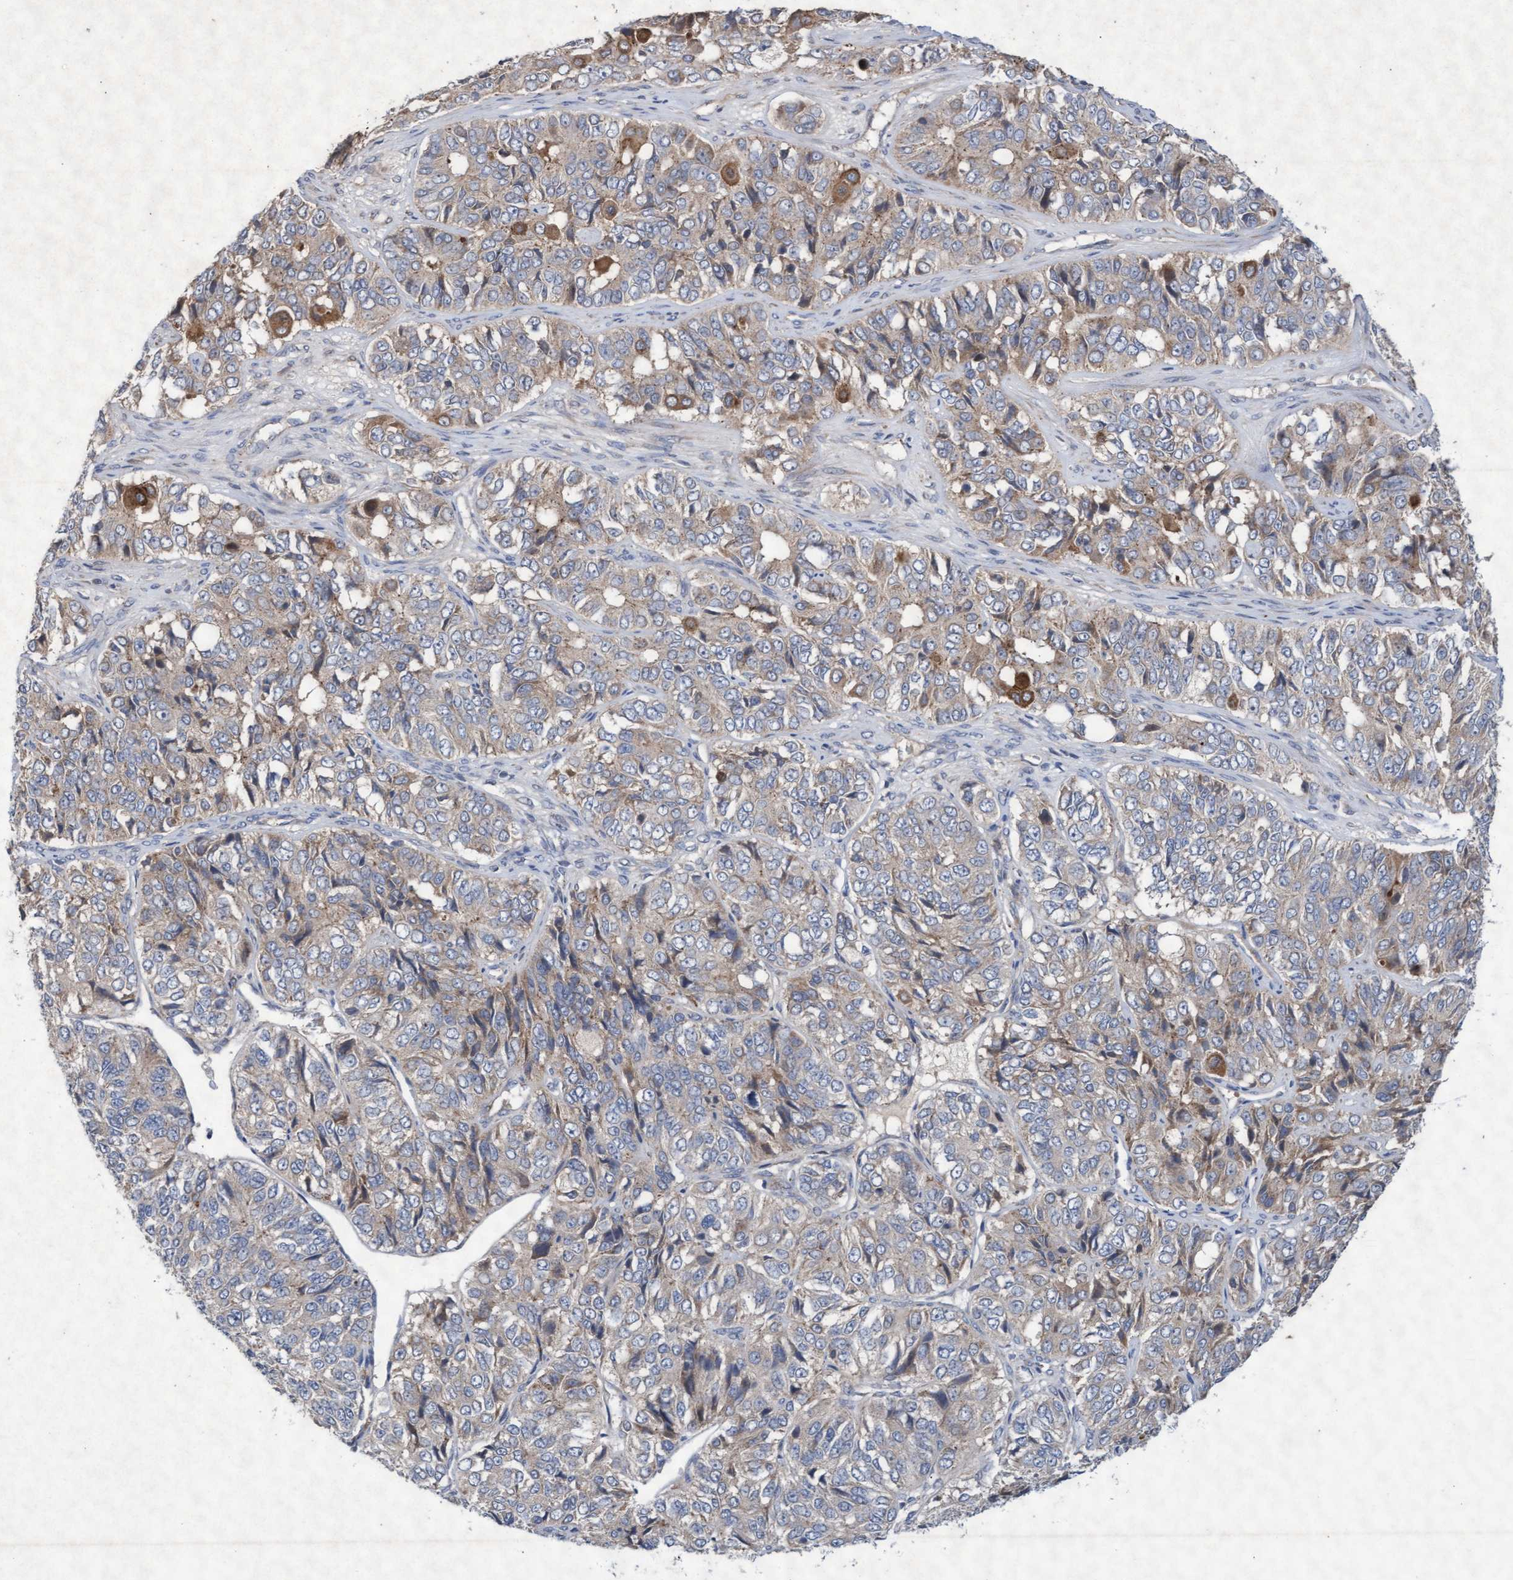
{"staining": {"intensity": "moderate", "quantity": "<25%", "location": "cytoplasmic/membranous"}, "tissue": "ovarian cancer", "cell_type": "Tumor cells", "image_type": "cancer", "snomed": [{"axis": "morphology", "description": "Carcinoma, endometroid"}, {"axis": "topography", "description": "Ovary"}], "caption": "Human ovarian cancer stained with a protein marker reveals moderate staining in tumor cells.", "gene": "ABCF2", "patient": {"sex": "female", "age": 51}}